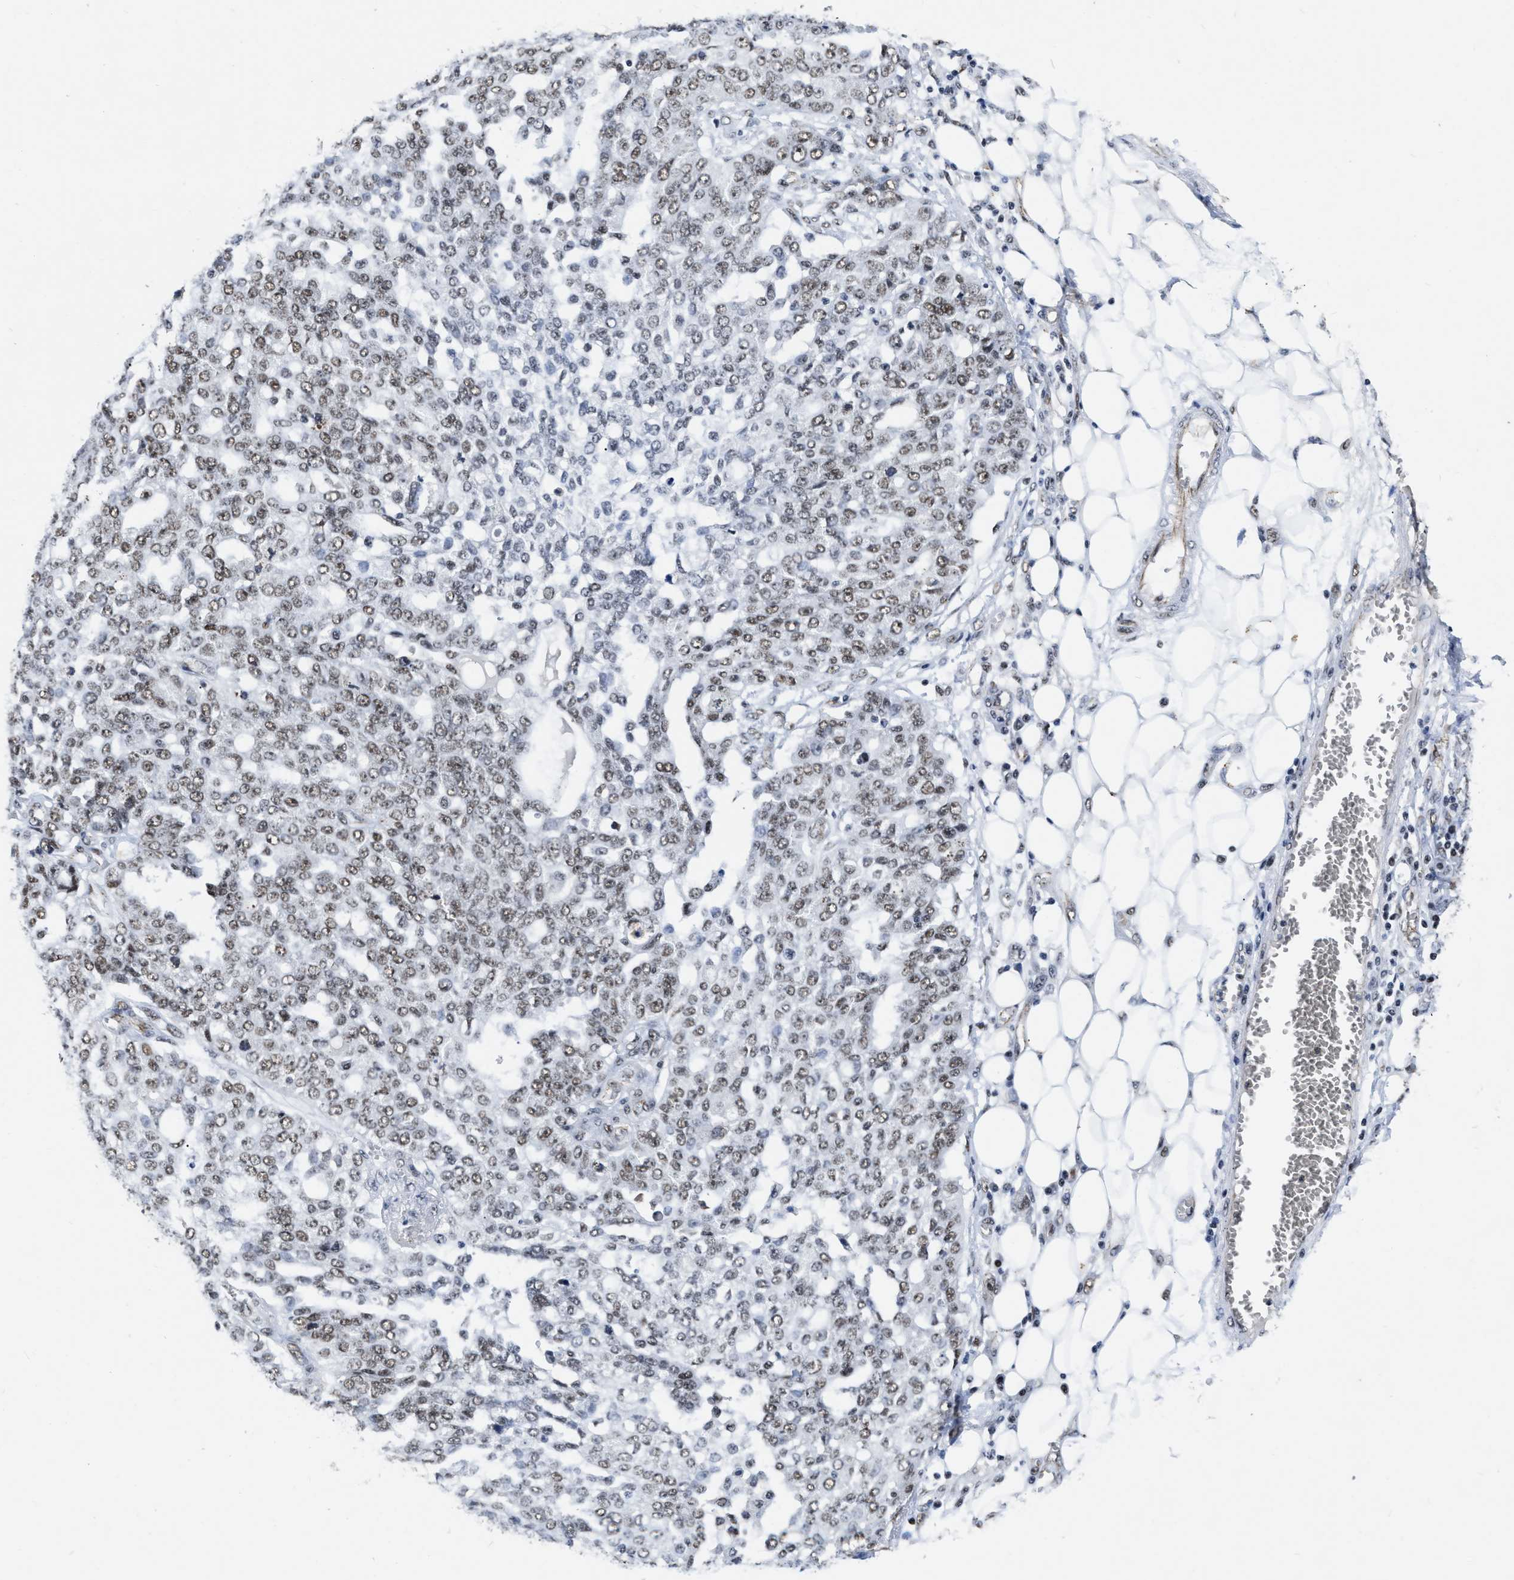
{"staining": {"intensity": "weak", "quantity": ">75%", "location": "nuclear"}, "tissue": "ovarian cancer", "cell_type": "Tumor cells", "image_type": "cancer", "snomed": [{"axis": "morphology", "description": "Cystadenocarcinoma, serous, NOS"}, {"axis": "topography", "description": "Soft tissue"}, {"axis": "topography", "description": "Ovary"}], "caption": "IHC staining of ovarian cancer, which exhibits low levels of weak nuclear staining in approximately >75% of tumor cells indicating weak nuclear protein positivity. The staining was performed using DAB (brown) for protein detection and nuclei were counterstained in hematoxylin (blue).", "gene": "CCNE1", "patient": {"sex": "female", "age": 57}}